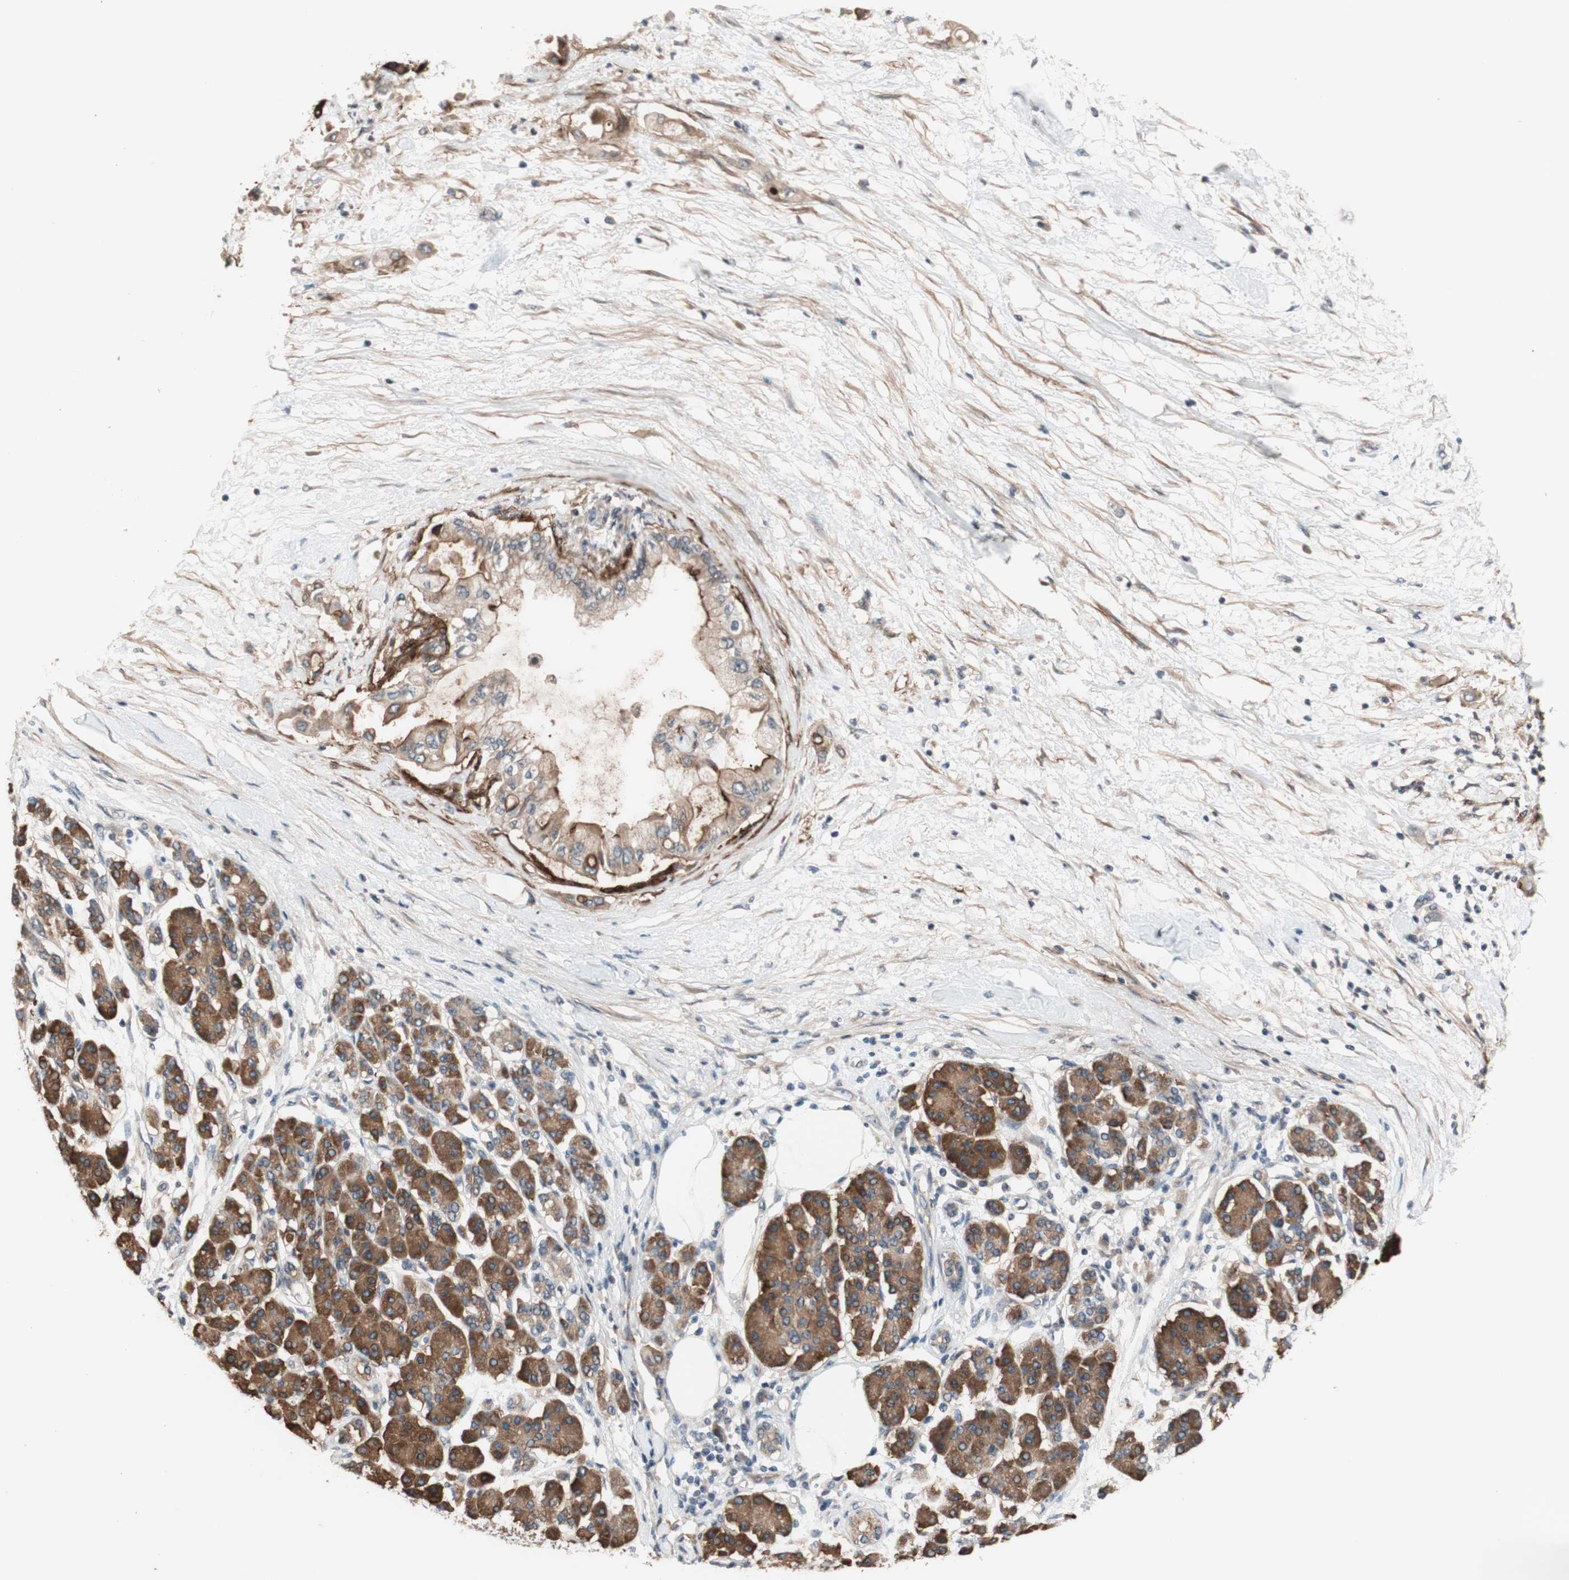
{"staining": {"intensity": "moderate", "quantity": "25%-75%", "location": "cytoplasmic/membranous"}, "tissue": "pancreatic cancer", "cell_type": "Tumor cells", "image_type": "cancer", "snomed": [{"axis": "morphology", "description": "Adenocarcinoma, NOS"}, {"axis": "morphology", "description": "Adenocarcinoma, metastatic, NOS"}, {"axis": "topography", "description": "Lymph node"}, {"axis": "topography", "description": "Pancreas"}, {"axis": "topography", "description": "Duodenum"}], "caption": "A photomicrograph showing moderate cytoplasmic/membranous positivity in about 25%-75% of tumor cells in pancreatic cancer, as visualized by brown immunohistochemical staining.", "gene": "CD55", "patient": {"sex": "female", "age": 64}}